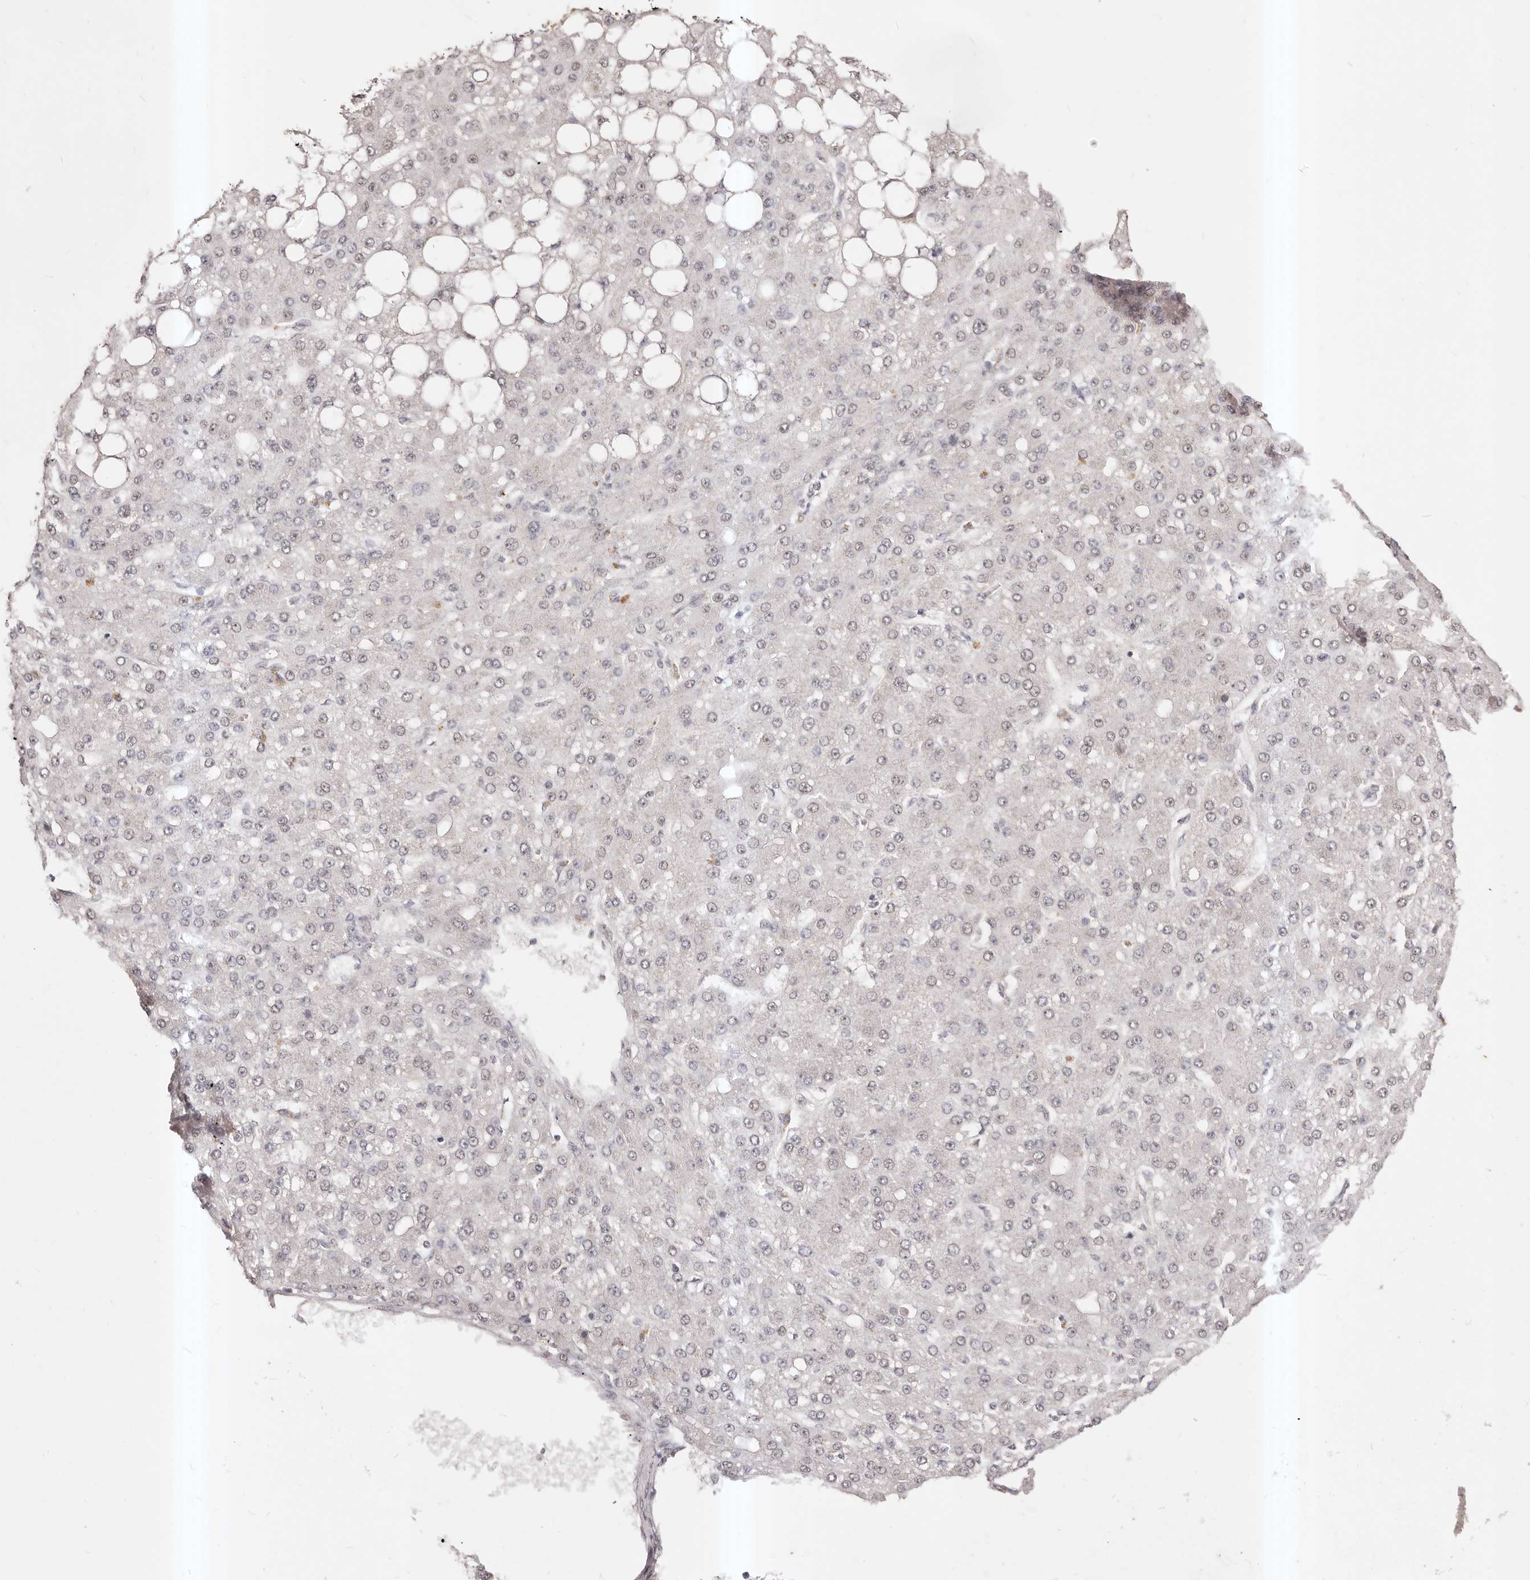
{"staining": {"intensity": "weak", "quantity": "<25%", "location": "nuclear"}, "tissue": "liver cancer", "cell_type": "Tumor cells", "image_type": "cancer", "snomed": [{"axis": "morphology", "description": "Carcinoma, Hepatocellular, NOS"}, {"axis": "topography", "description": "Liver"}], "caption": "The micrograph displays no significant expression in tumor cells of liver cancer. (Stains: DAB (3,3'-diaminobenzidine) IHC with hematoxylin counter stain, Microscopy: brightfield microscopy at high magnification).", "gene": "RPS6KA5", "patient": {"sex": "male", "age": 67}}